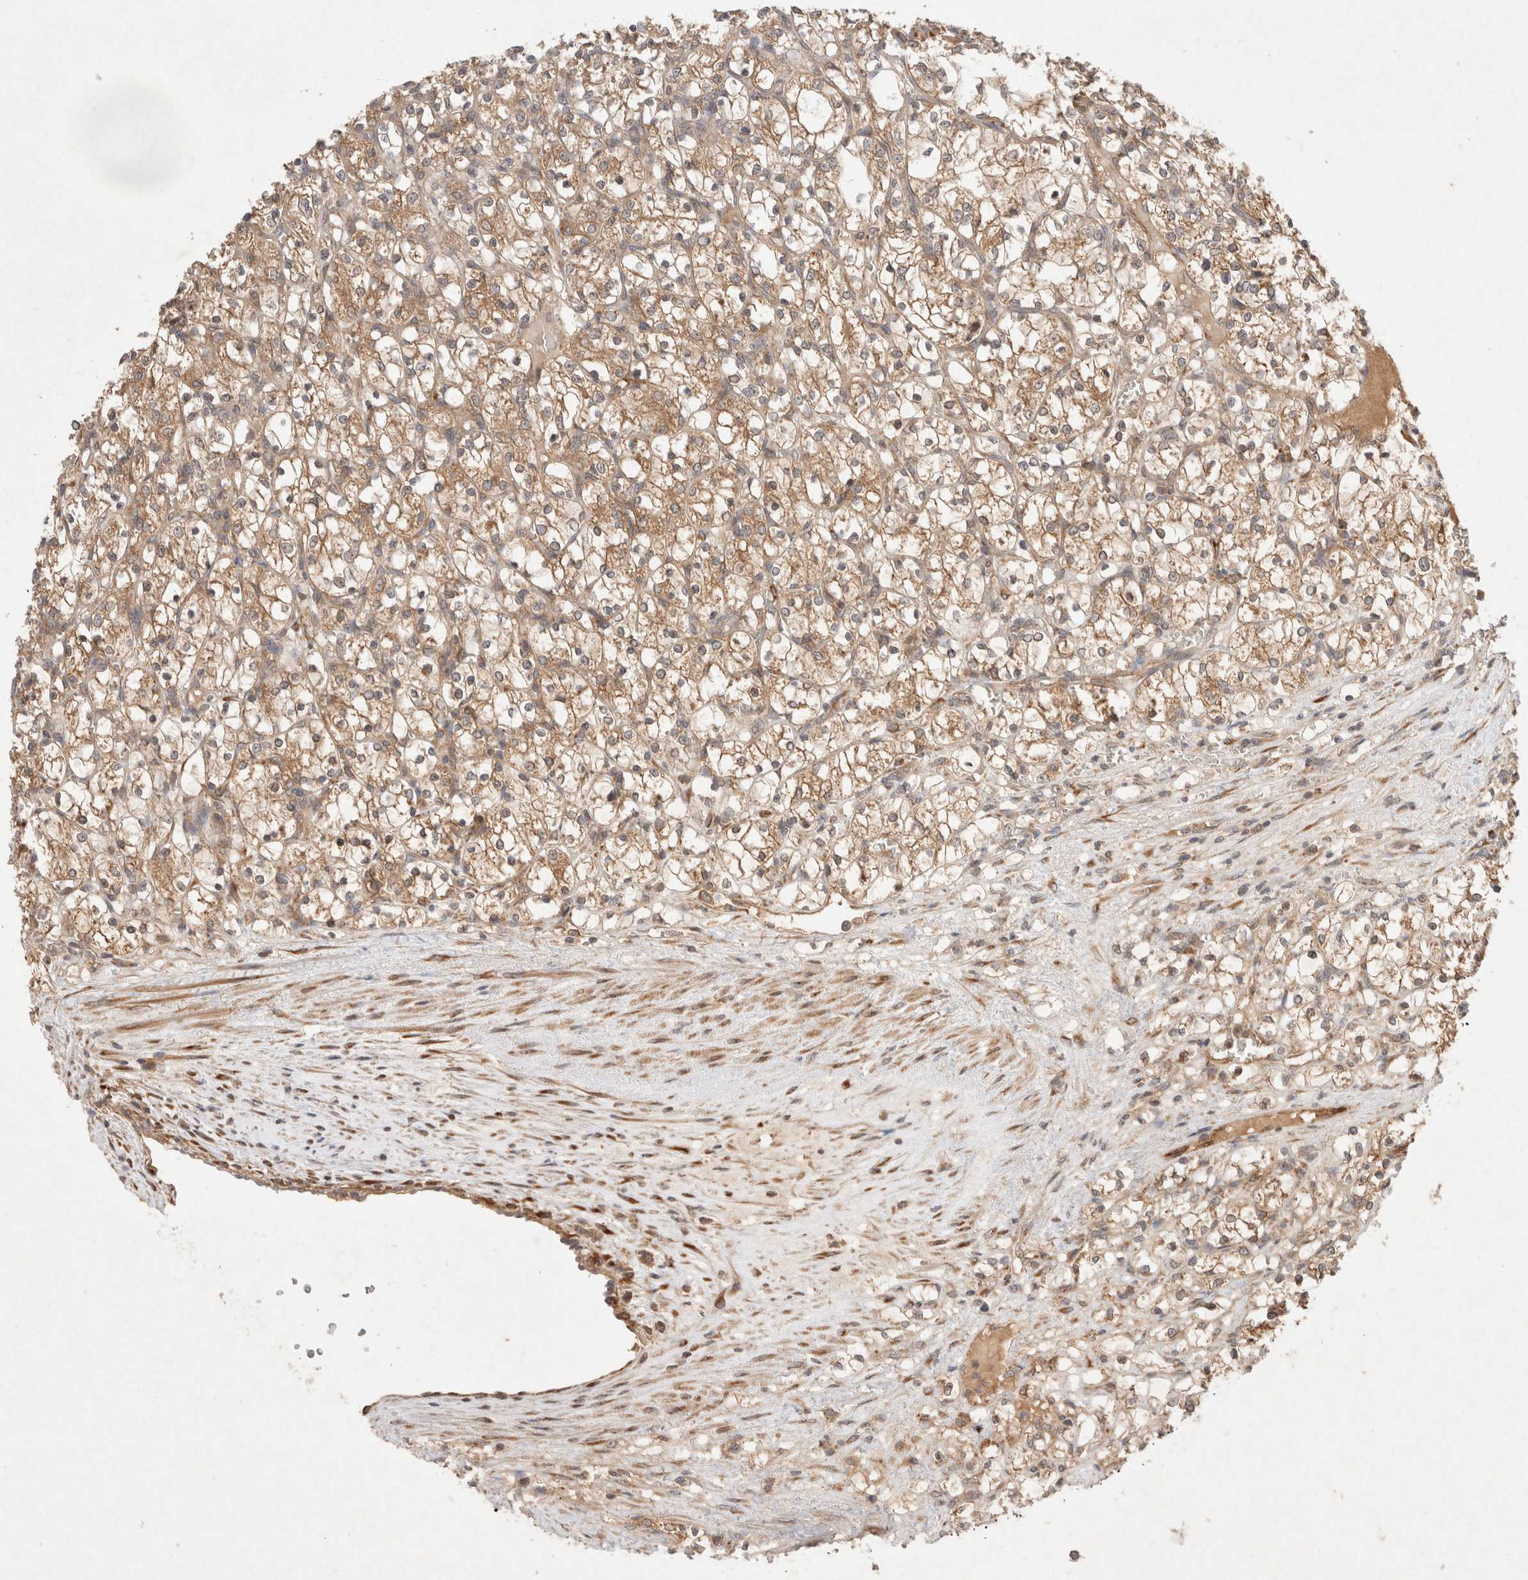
{"staining": {"intensity": "moderate", "quantity": ">75%", "location": "cytoplasmic/membranous"}, "tissue": "renal cancer", "cell_type": "Tumor cells", "image_type": "cancer", "snomed": [{"axis": "morphology", "description": "Adenocarcinoma, NOS"}, {"axis": "topography", "description": "Kidney"}], "caption": "Immunohistochemistry (IHC) micrograph of human renal cancer (adenocarcinoma) stained for a protein (brown), which exhibits medium levels of moderate cytoplasmic/membranous staining in approximately >75% of tumor cells.", "gene": "KLHL20", "patient": {"sex": "female", "age": 69}}